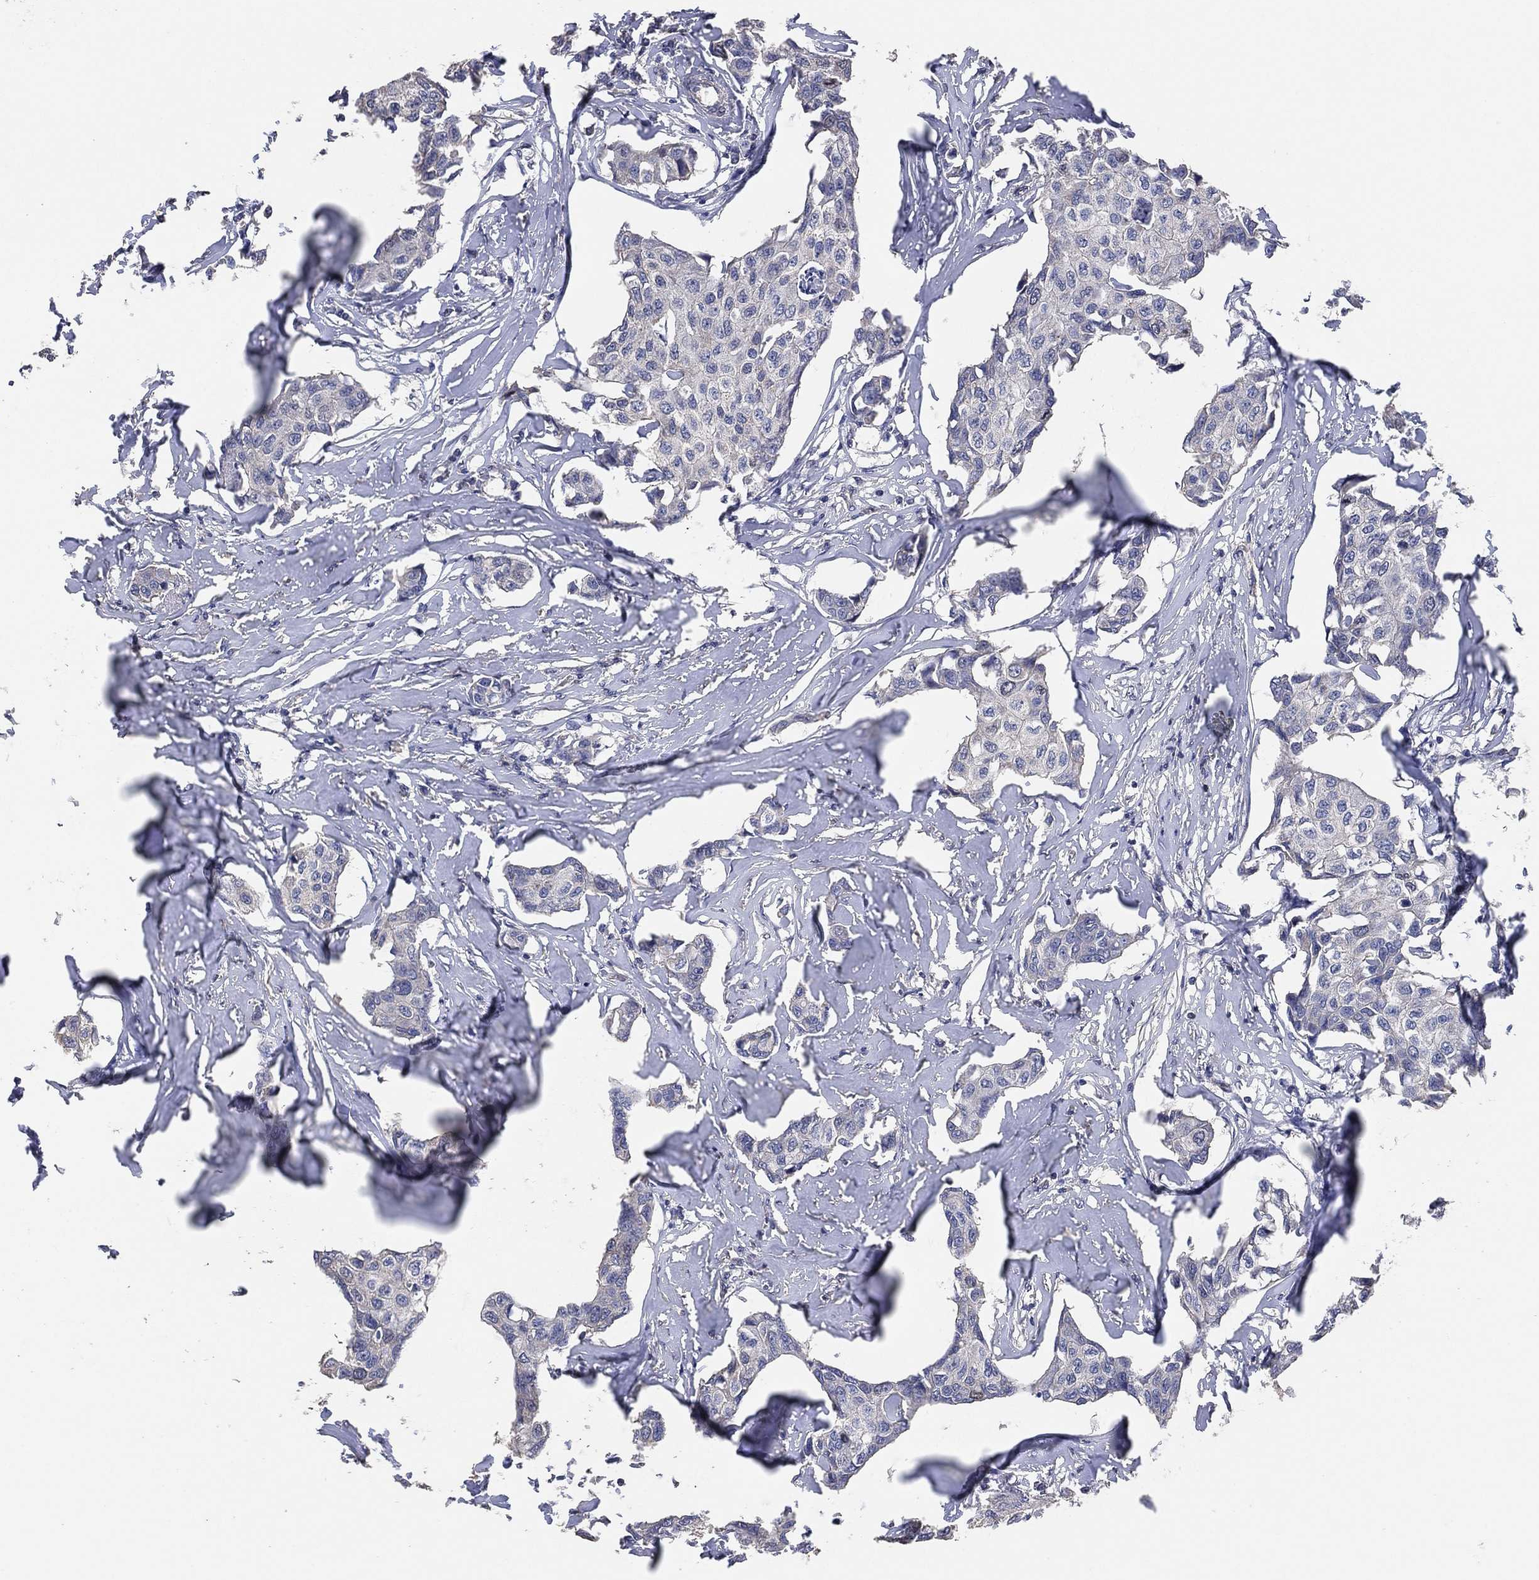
{"staining": {"intensity": "negative", "quantity": "none", "location": "none"}, "tissue": "breast cancer", "cell_type": "Tumor cells", "image_type": "cancer", "snomed": [{"axis": "morphology", "description": "Duct carcinoma"}, {"axis": "topography", "description": "Breast"}], "caption": "Immunohistochemistry image of breast intraductal carcinoma stained for a protein (brown), which displays no positivity in tumor cells.", "gene": "KLK5", "patient": {"sex": "female", "age": 80}}